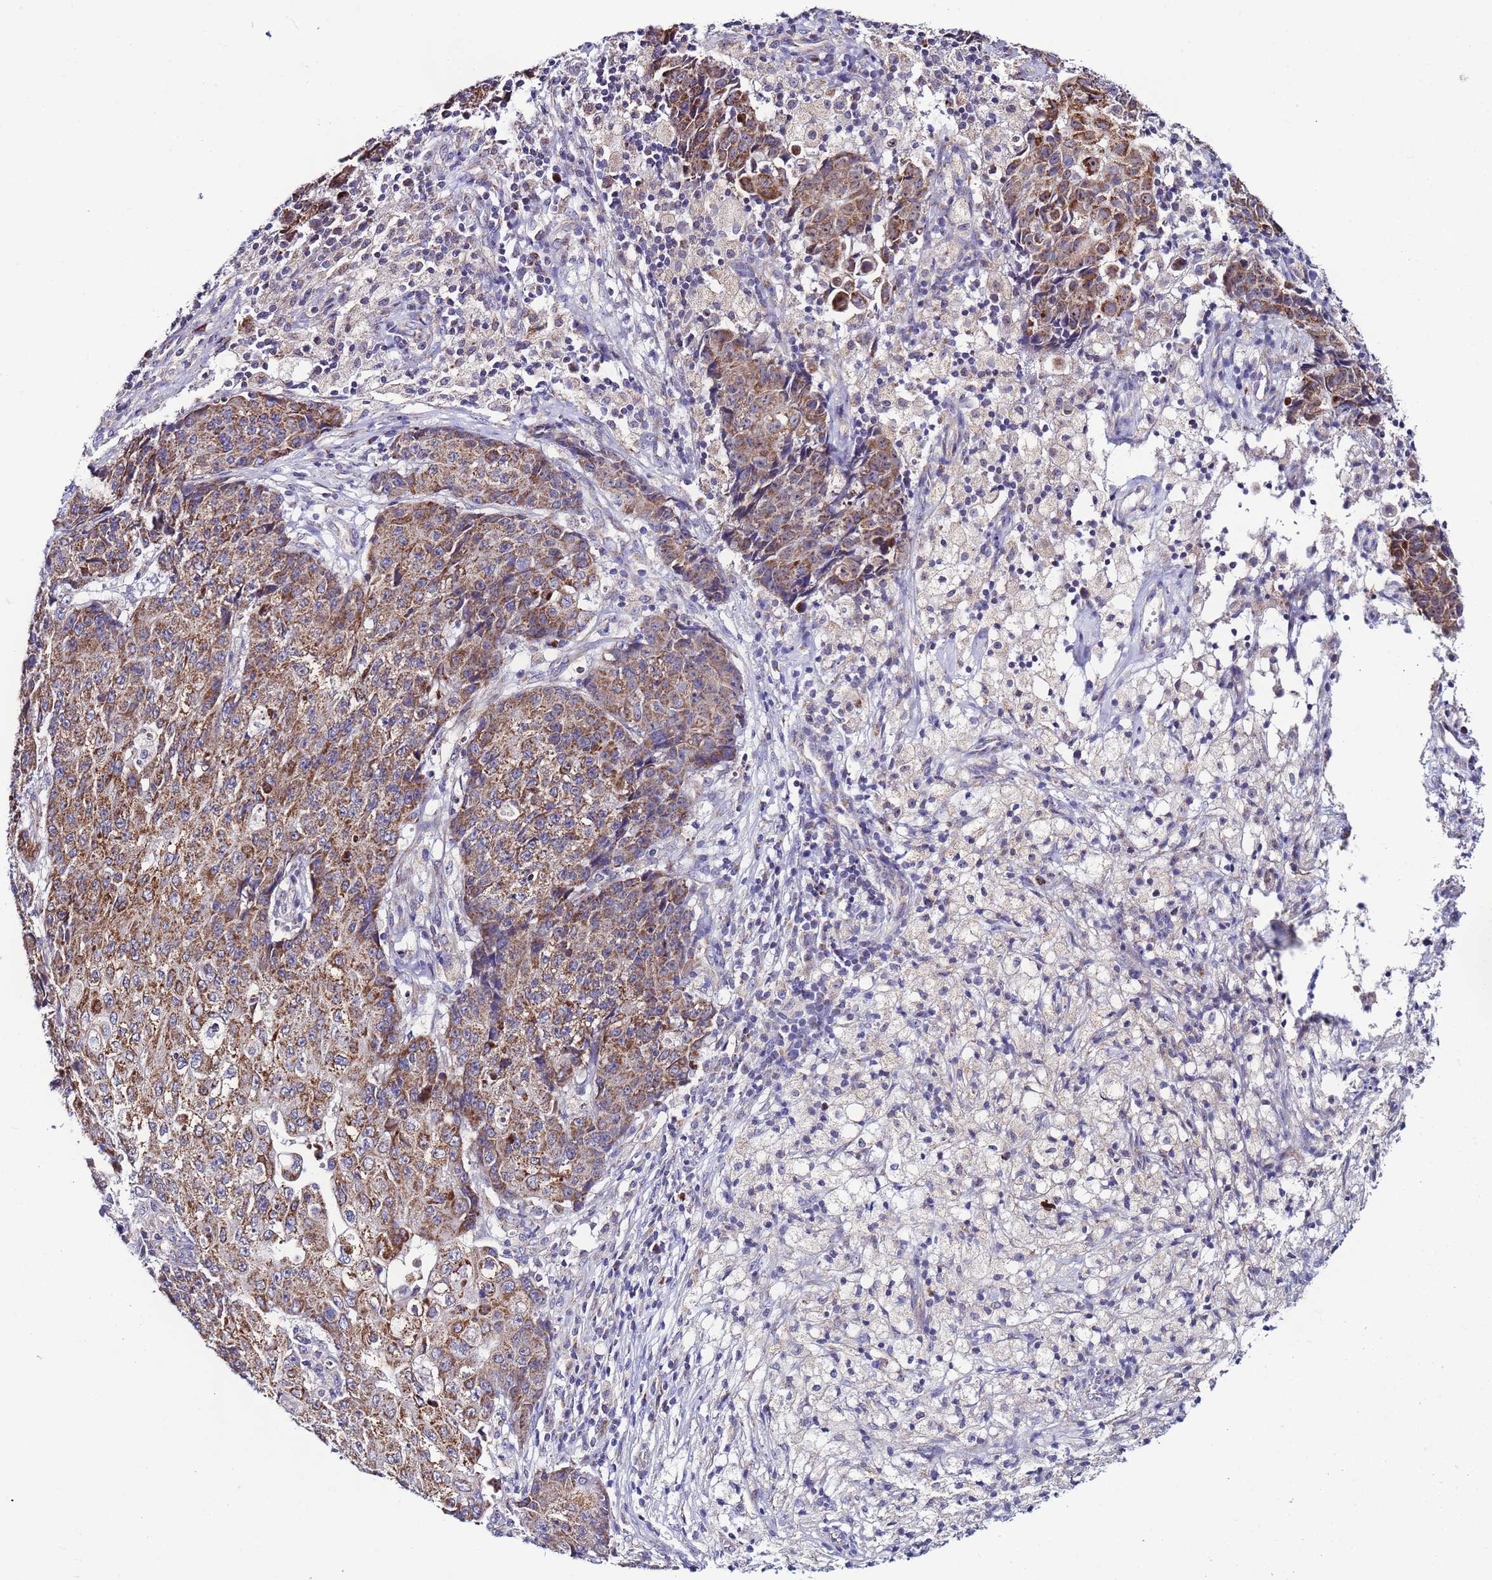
{"staining": {"intensity": "moderate", "quantity": ">75%", "location": "cytoplasmic/membranous"}, "tissue": "ovarian cancer", "cell_type": "Tumor cells", "image_type": "cancer", "snomed": [{"axis": "morphology", "description": "Carcinoma, endometroid"}, {"axis": "topography", "description": "Ovary"}], "caption": "Immunohistochemistry (IHC) of ovarian cancer (endometroid carcinoma) shows medium levels of moderate cytoplasmic/membranous expression in about >75% of tumor cells.", "gene": "UEVLD", "patient": {"sex": "female", "age": 42}}